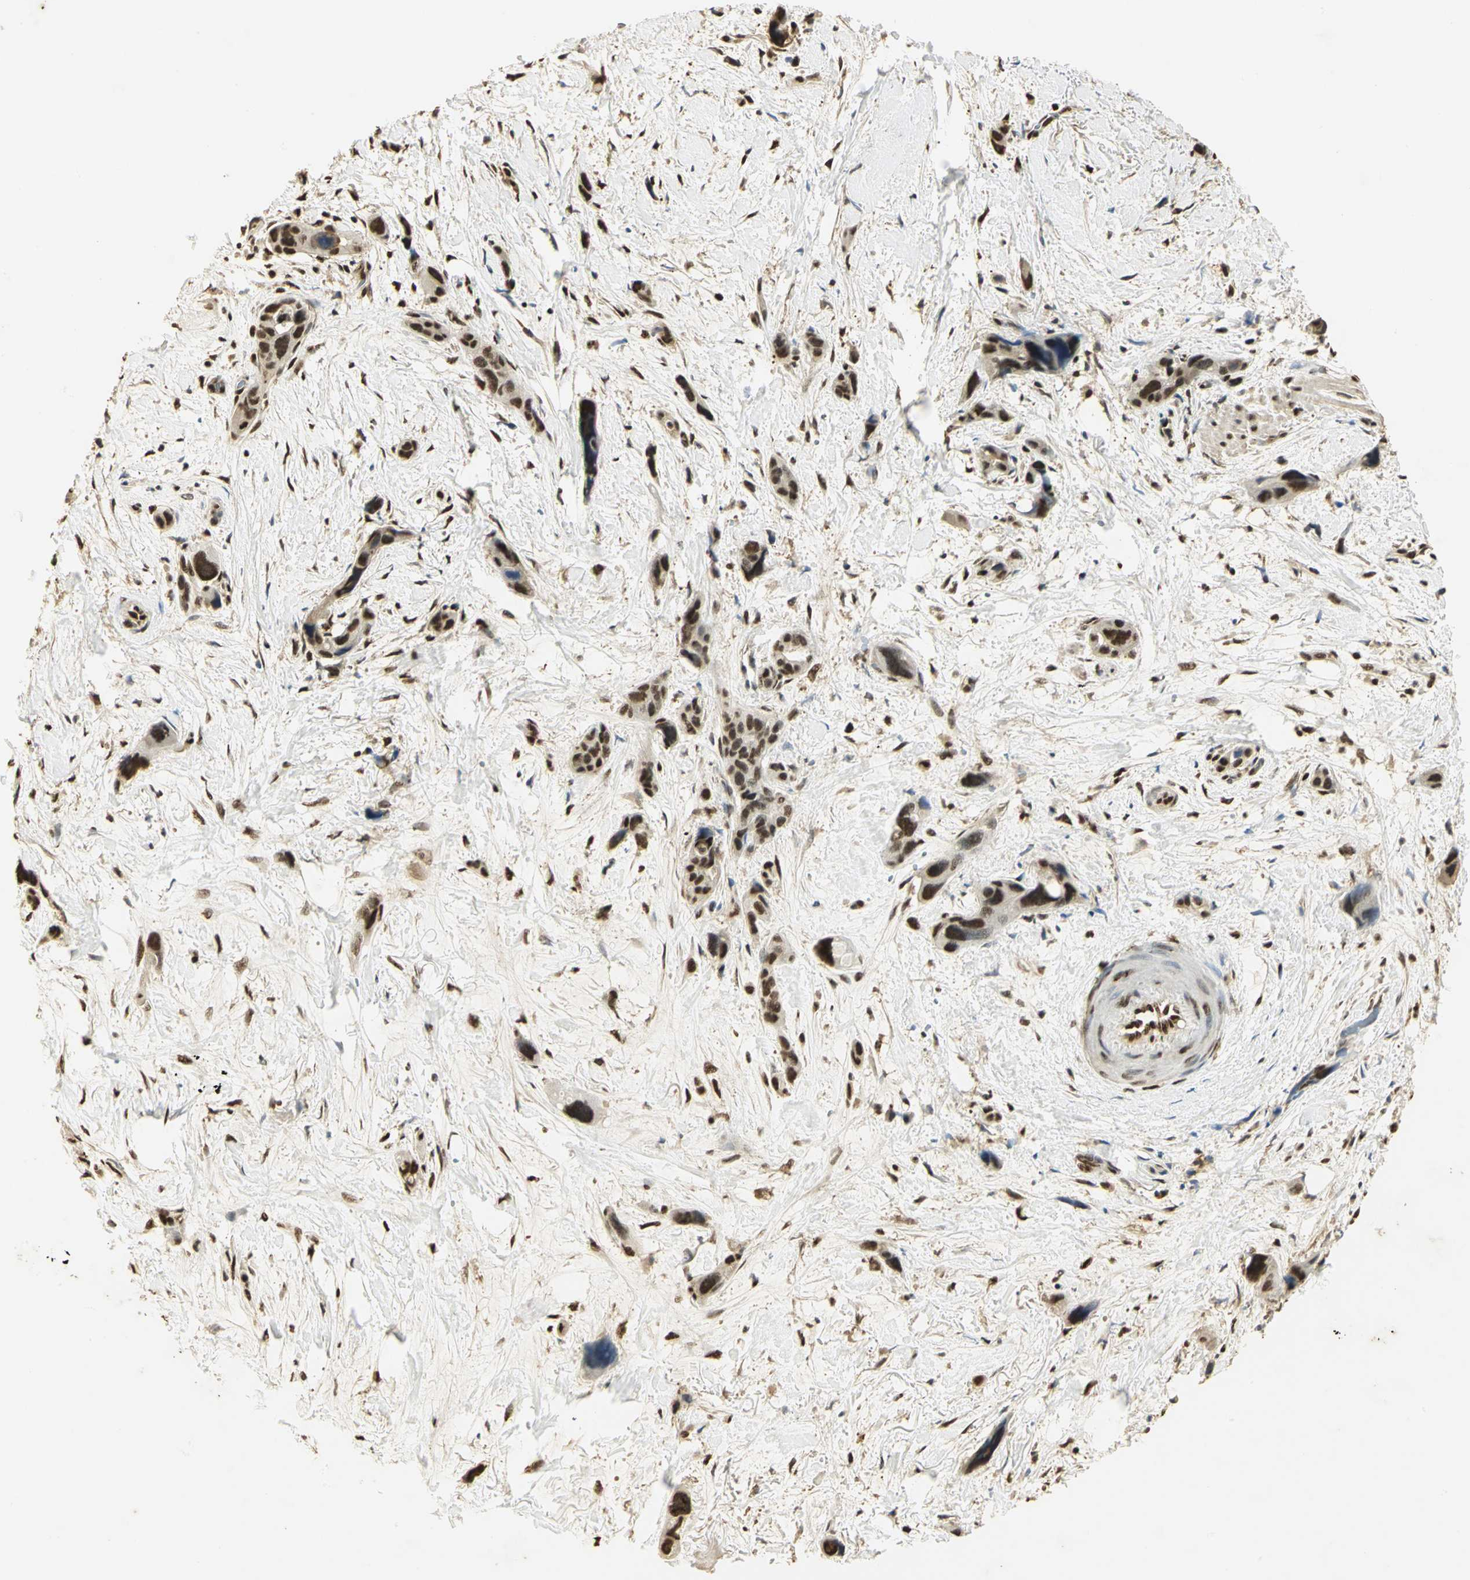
{"staining": {"intensity": "strong", "quantity": ">75%", "location": "nuclear"}, "tissue": "pancreatic cancer", "cell_type": "Tumor cells", "image_type": "cancer", "snomed": [{"axis": "morphology", "description": "Adenocarcinoma, NOS"}, {"axis": "topography", "description": "Pancreas"}], "caption": "Protein expression analysis of human pancreatic cancer (adenocarcinoma) reveals strong nuclear positivity in about >75% of tumor cells. The staining was performed using DAB (3,3'-diaminobenzidine) to visualize the protein expression in brown, while the nuclei were stained in blue with hematoxylin (Magnification: 20x).", "gene": "SET", "patient": {"sex": "male", "age": 46}}